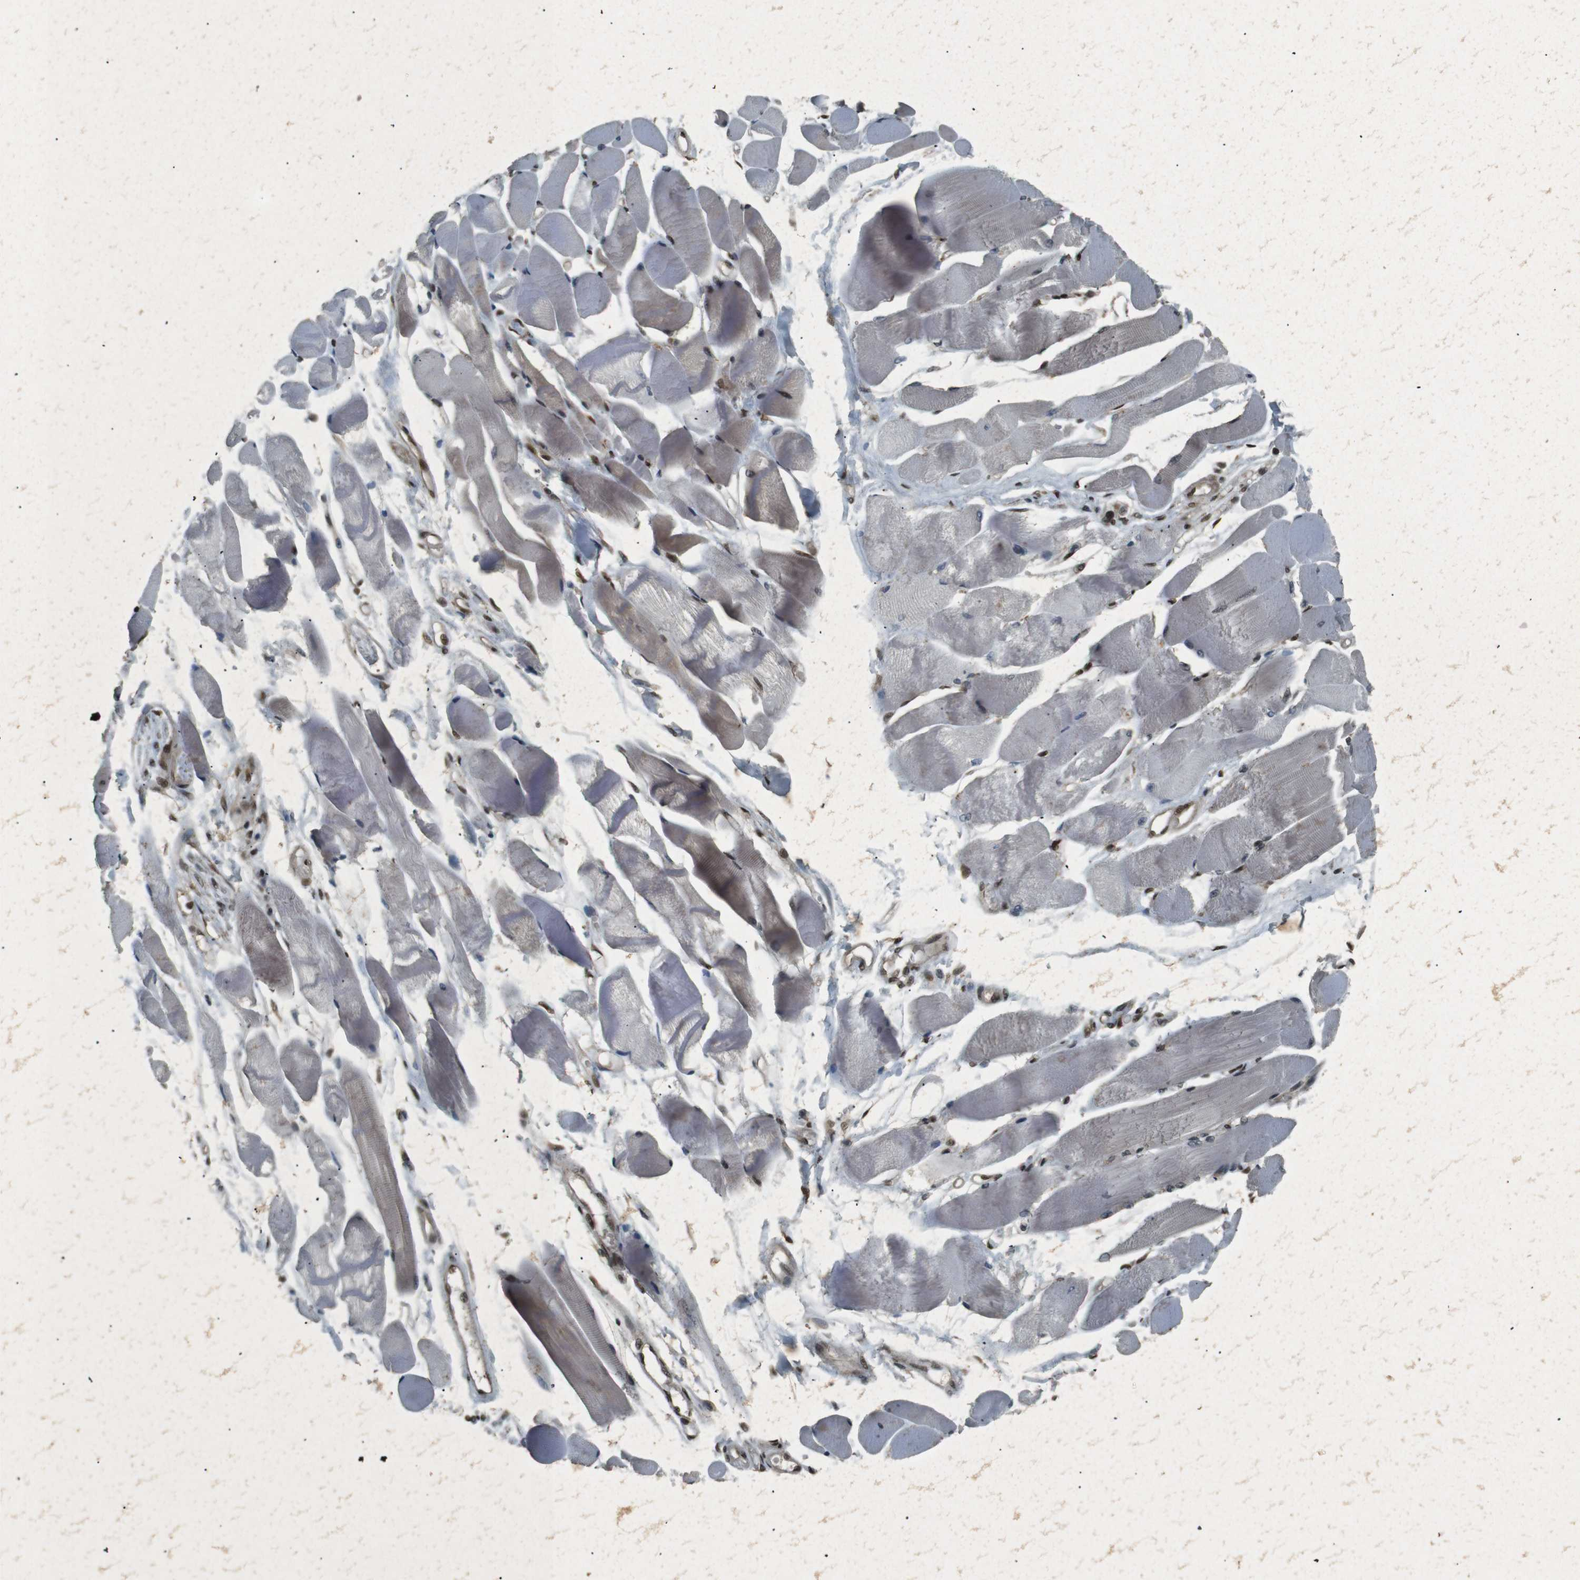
{"staining": {"intensity": "moderate", "quantity": ">75%", "location": "cytoplasmic/membranous,nuclear"}, "tissue": "skeletal muscle", "cell_type": "Myocytes", "image_type": "normal", "snomed": [{"axis": "morphology", "description": "Normal tissue, NOS"}, {"axis": "topography", "description": "Skeletal muscle"}, {"axis": "topography", "description": "Peripheral nerve tissue"}], "caption": "High-power microscopy captured an immunohistochemistry histopathology image of normal skeletal muscle, revealing moderate cytoplasmic/membranous,nuclear positivity in about >75% of myocytes.", "gene": "NHEJ1", "patient": {"sex": "female", "age": 84}}